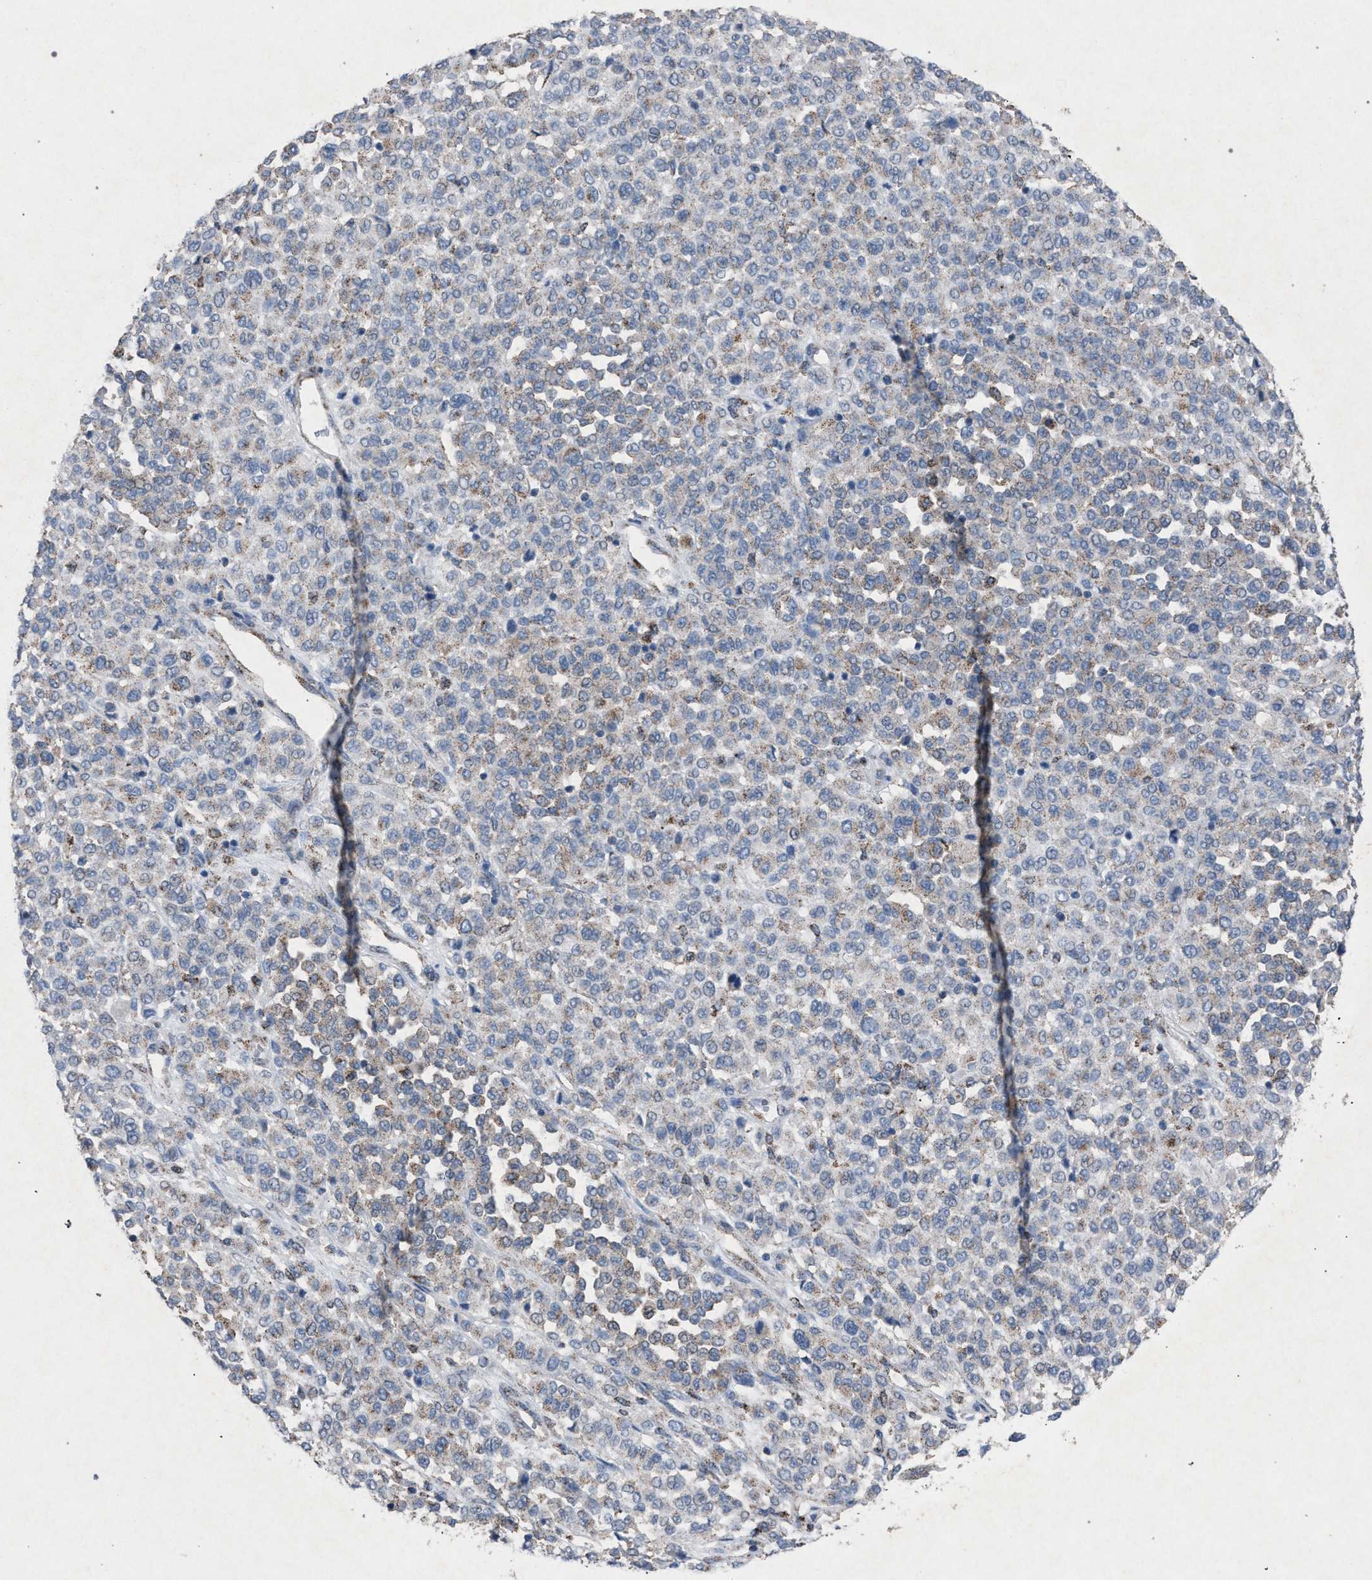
{"staining": {"intensity": "weak", "quantity": "25%-75%", "location": "cytoplasmic/membranous"}, "tissue": "melanoma", "cell_type": "Tumor cells", "image_type": "cancer", "snomed": [{"axis": "morphology", "description": "Malignant melanoma, Metastatic site"}, {"axis": "topography", "description": "Pancreas"}], "caption": "Malignant melanoma (metastatic site) stained with DAB (3,3'-diaminobenzidine) immunohistochemistry (IHC) displays low levels of weak cytoplasmic/membranous positivity in about 25%-75% of tumor cells. (brown staining indicates protein expression, while blue staining denotes nuclei).", "gene": "HSD17B4", "patient": {"sex": "female", "age": 30}}